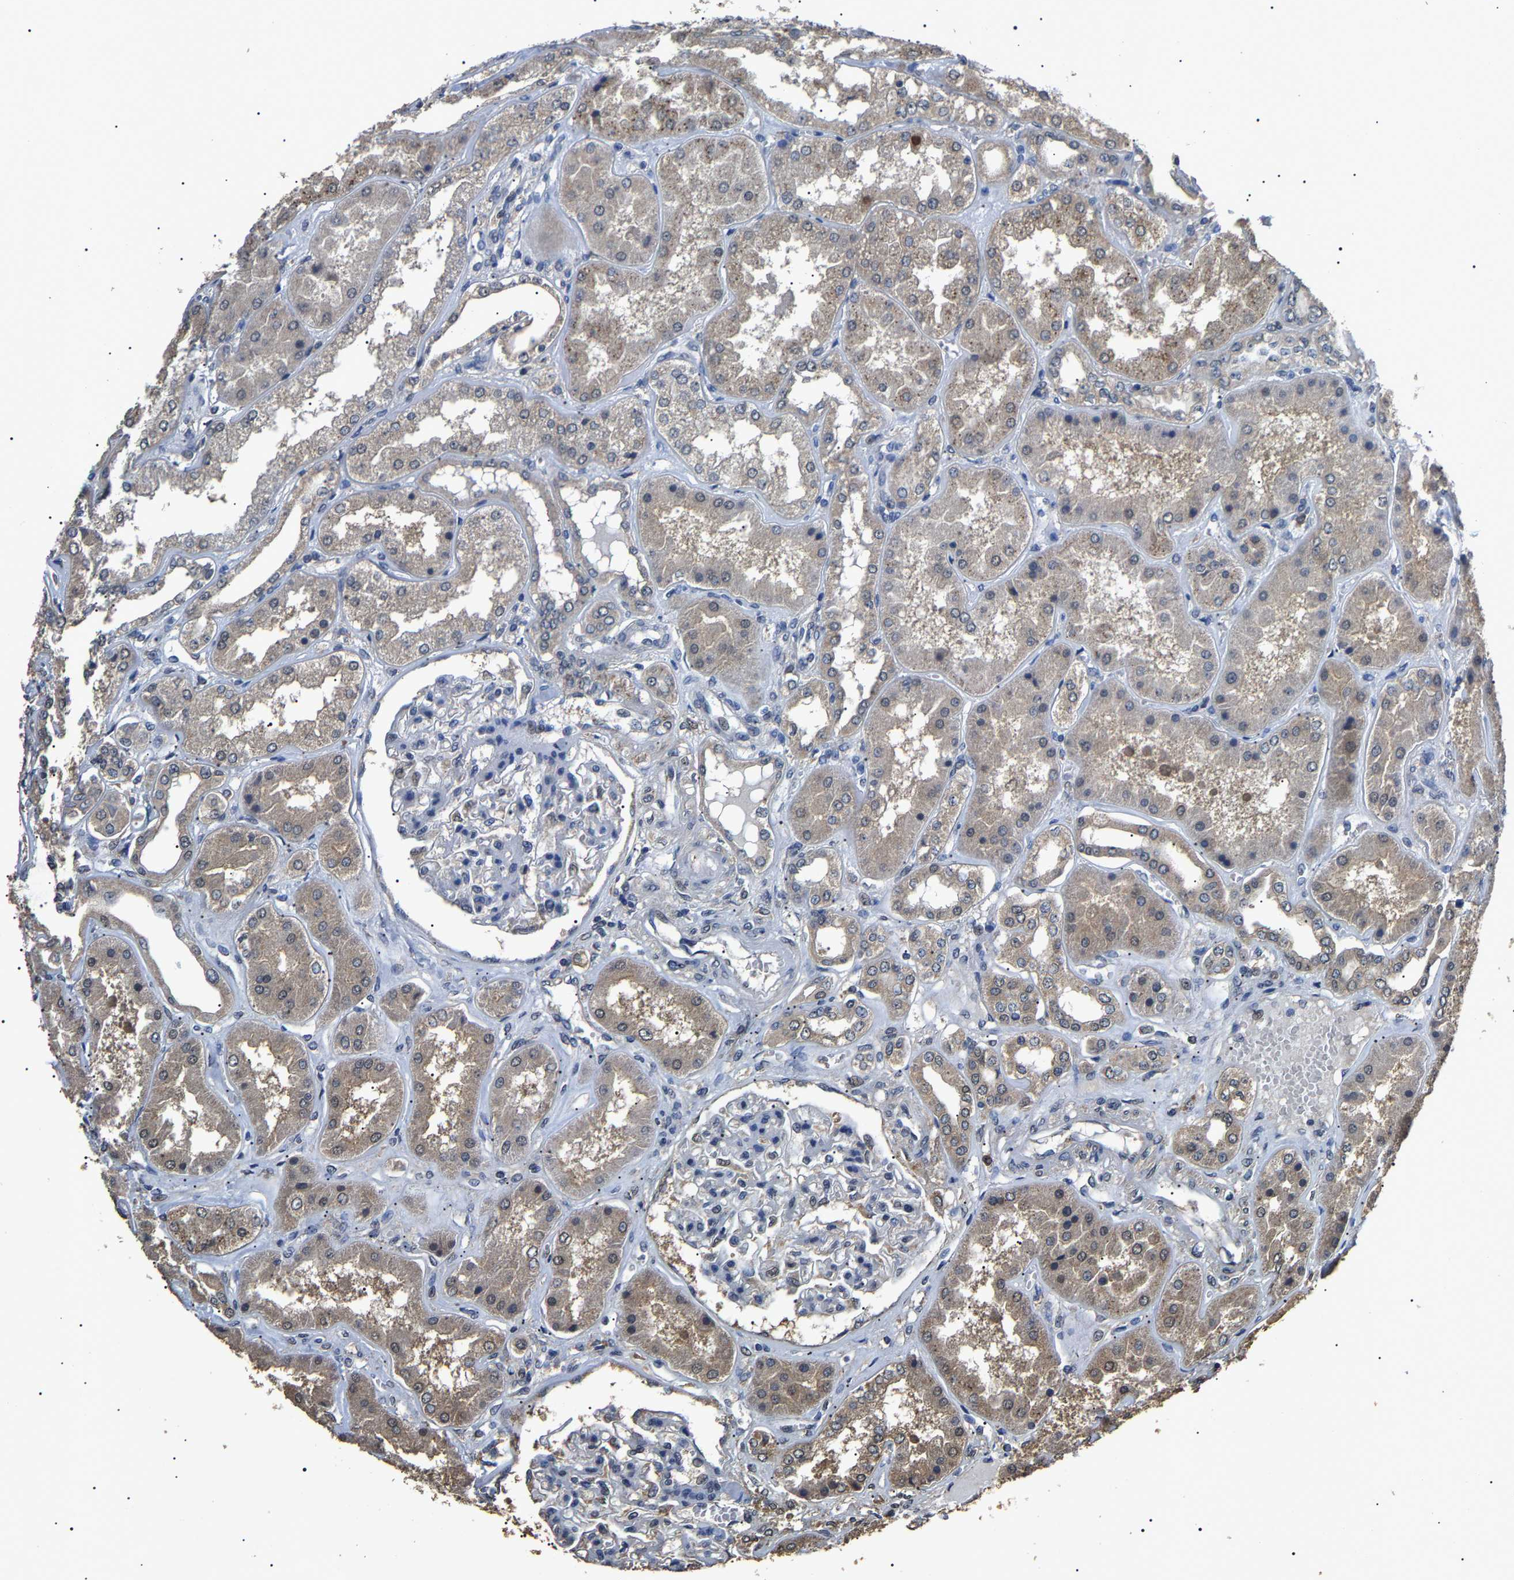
{"staining": {"intensity": "negative", "quantity": "none", "location": "none"}, "tissue": "kidney", "cell_type": "Cells in glomeruli", "image_type": "normal", "snomed": [{"axis": "morphology", "description": "Normal tissue, NOS"}, {"axis": "topography", "description": "Kidney"}], "caption": "This is an IHC histopathology image of normal human kidney. There is no staining in cells in glomeruli.", "gene": "PSMD8", "patient": {"sex": "female", "age": 56}}